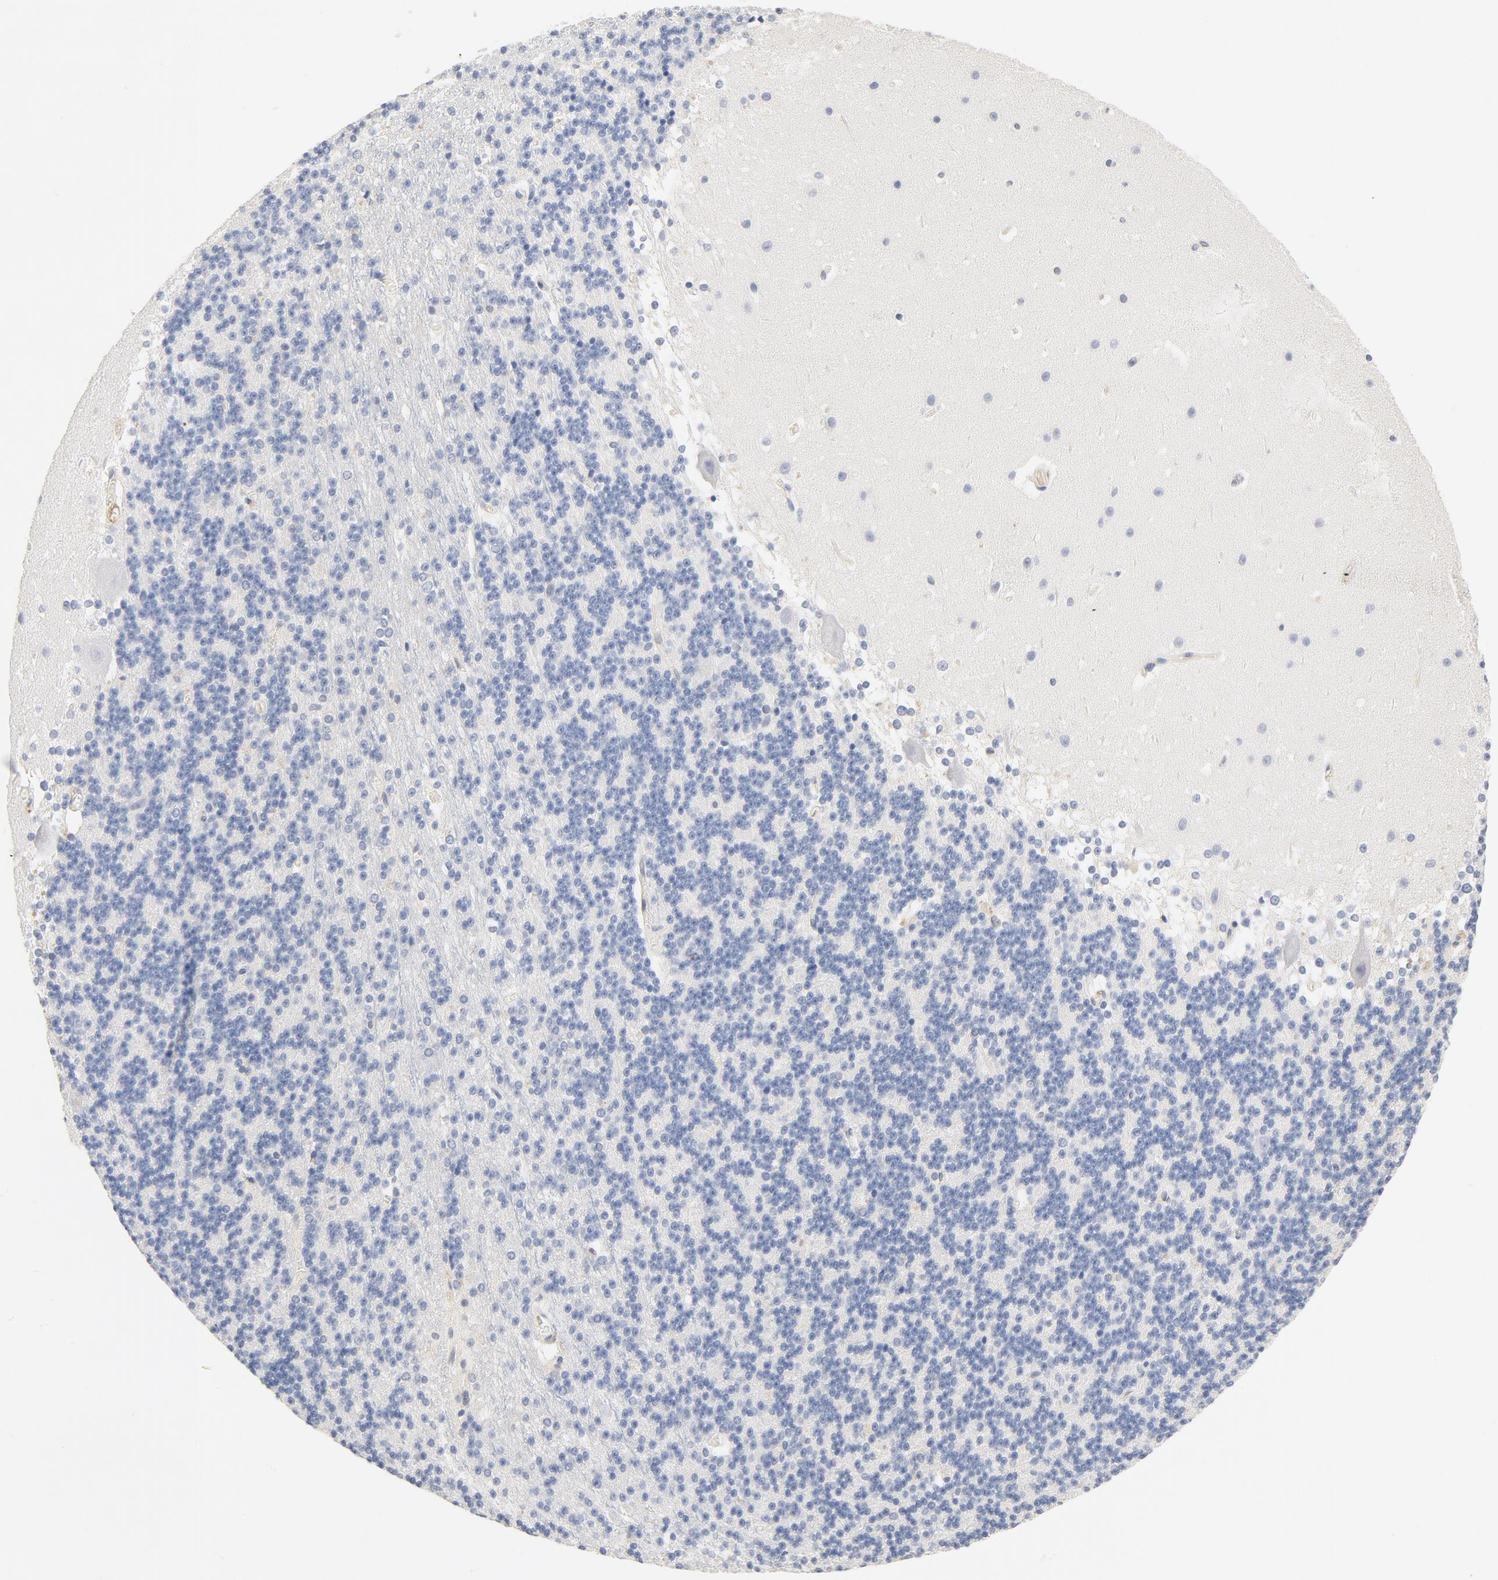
{"staining": {"intensity": "negative", "quantity": "none", "location": "none"}, "tissue": "cerebellum", "cell_type": "Cells in granular layer", "image_type": "normal", "snomed": [{"axis": "morphology", "description": "Normal tissue, NOS"}, {"axis": "topography", "description": "Cerebellum"}], "caption": "There is no significant expression in cells in granular layer of cerebellum. (Brightfield microscopy of DAB immunohistochemistry at high magnification).", "gene": "STAT1", "patient": {"sex": "female", "age": 19}}